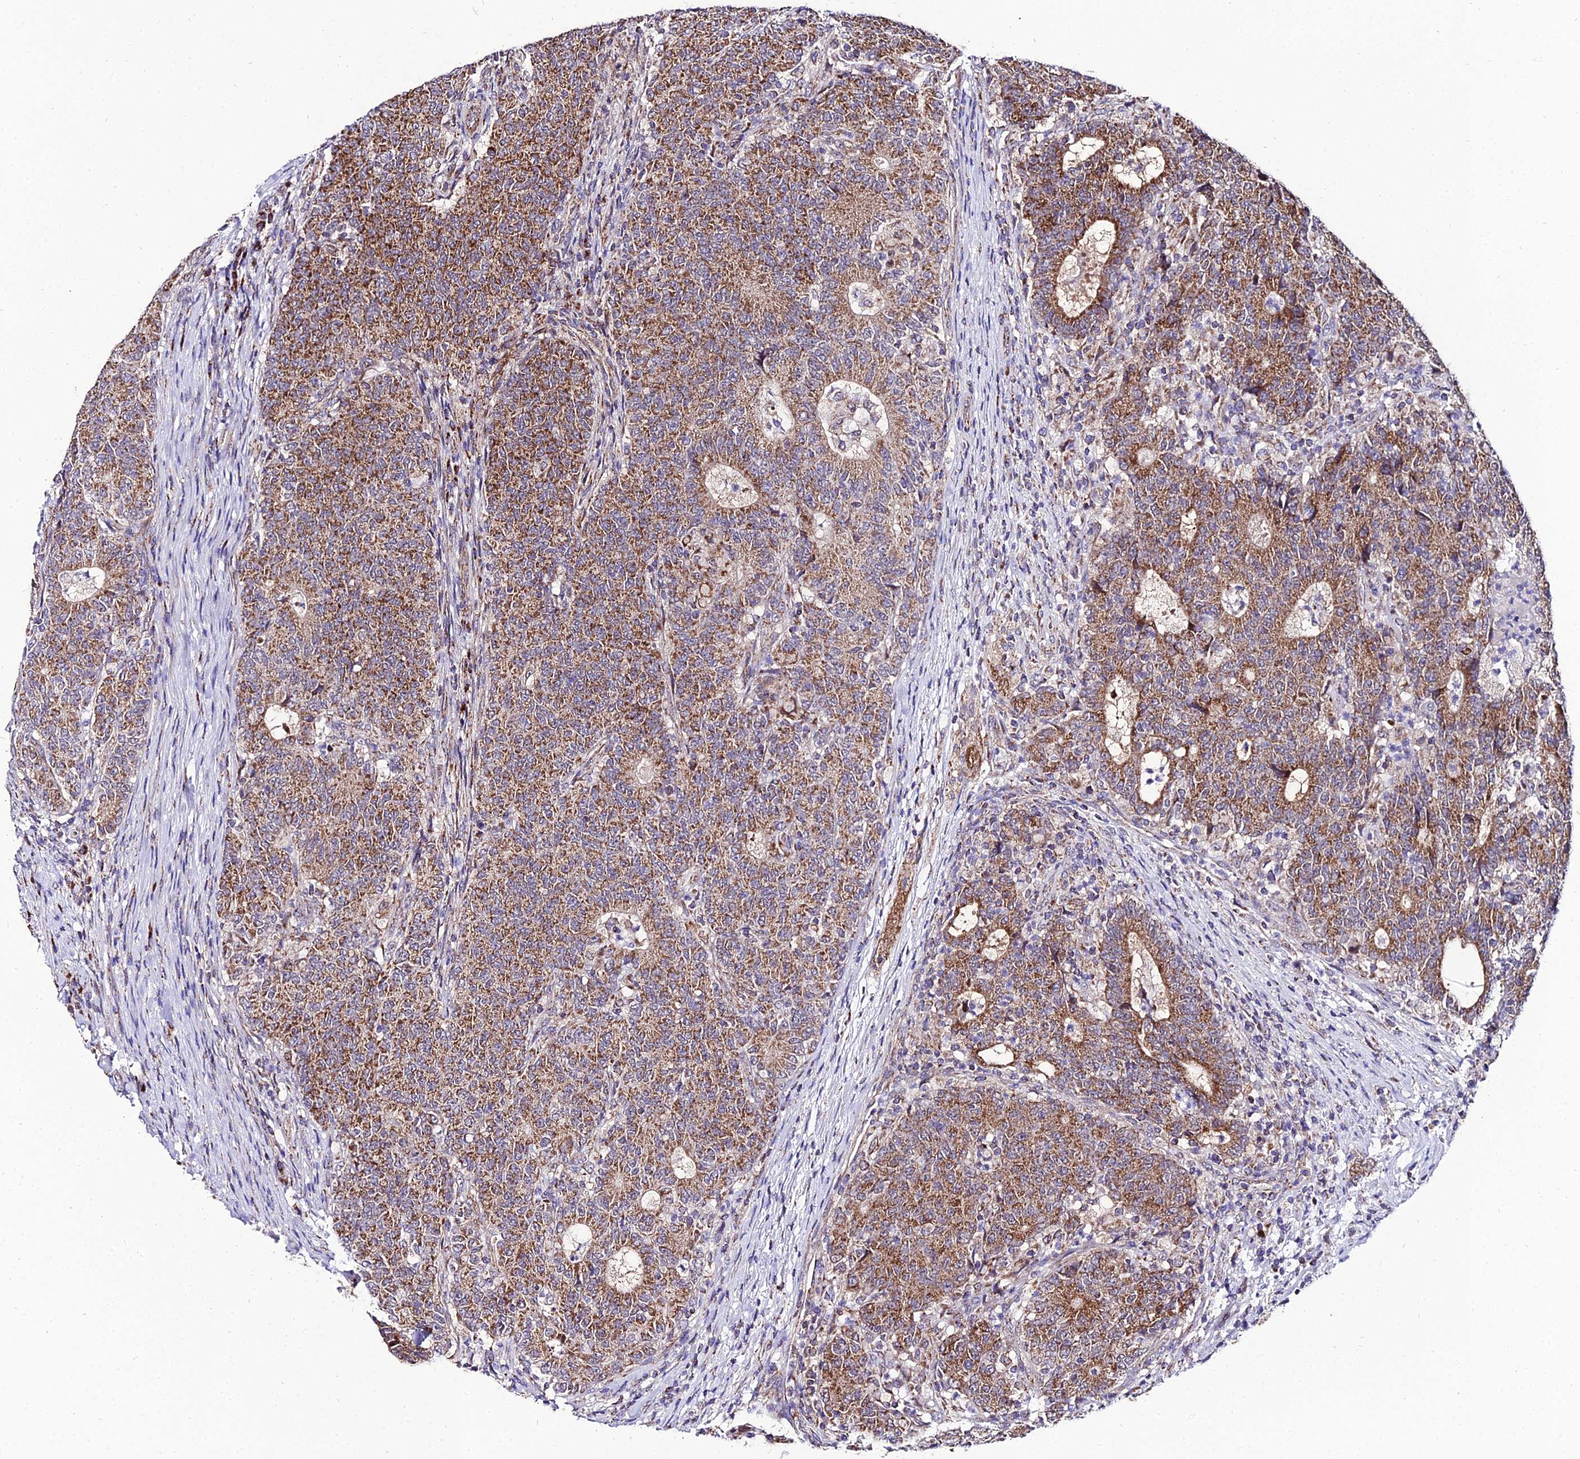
{"staining": {"intensity": "moderate", "quantity": ">75%", "location": "cytoplasmic/membranous"}, "tissue": "colorectal cancer", "cell_type": "Tumor cells", "image_type": "cancer", "snomed": [{"axis": "morphology", "description": "Adenocarcinoma, NOS"}, {"axis": "topography", "description": "Colon"}], "caption": "Approximately >75% of tumor cells in colorectal adenocarcinoma reveal moderate cytoplasmic/membranous protein expression as visualized by brown immunohistochemical staining.", "gene": "PSMD2", "patient": {"sex": "female", "age": 75}}